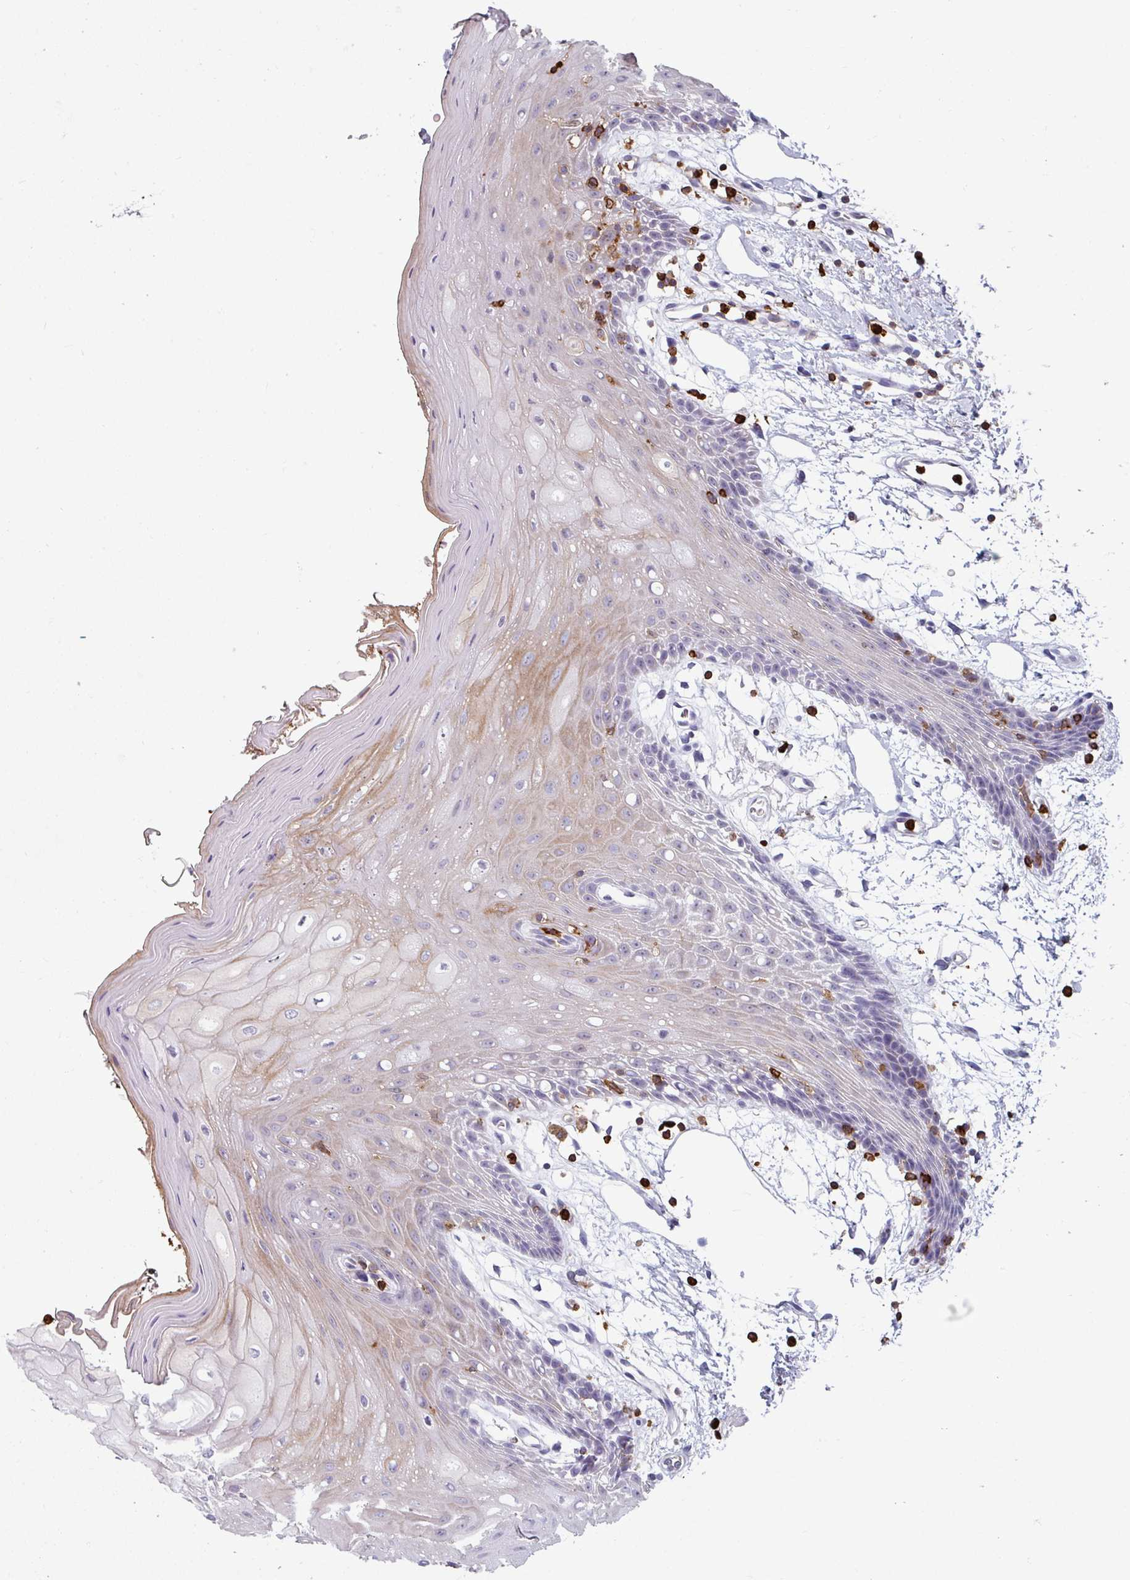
{"staining": {"intensity": "weak", "quantity": "<25%", "location": "cytoplasmic/membranous"}, "tissue": "oral mucosa", "cell_type": "Squamous epithelial cells", "image_type": "normal", "snomed": [{"axis": "morphology", "description": "Normal tissue, NOS"}, {"axis": "topography", "description": "Oral tissue"}, {"axis": "topography", "description": "Tounge, NOS"}], "caption": "Unremarkable oral mucosa was stained to show a protein in brown. There is no significant expression in squamous epithelial cells. (DAB IHC visualized using brightfield microscopy, high magnification).", "gene": "EXOSC5", "patient": {"sex": "female", "age": 59}}